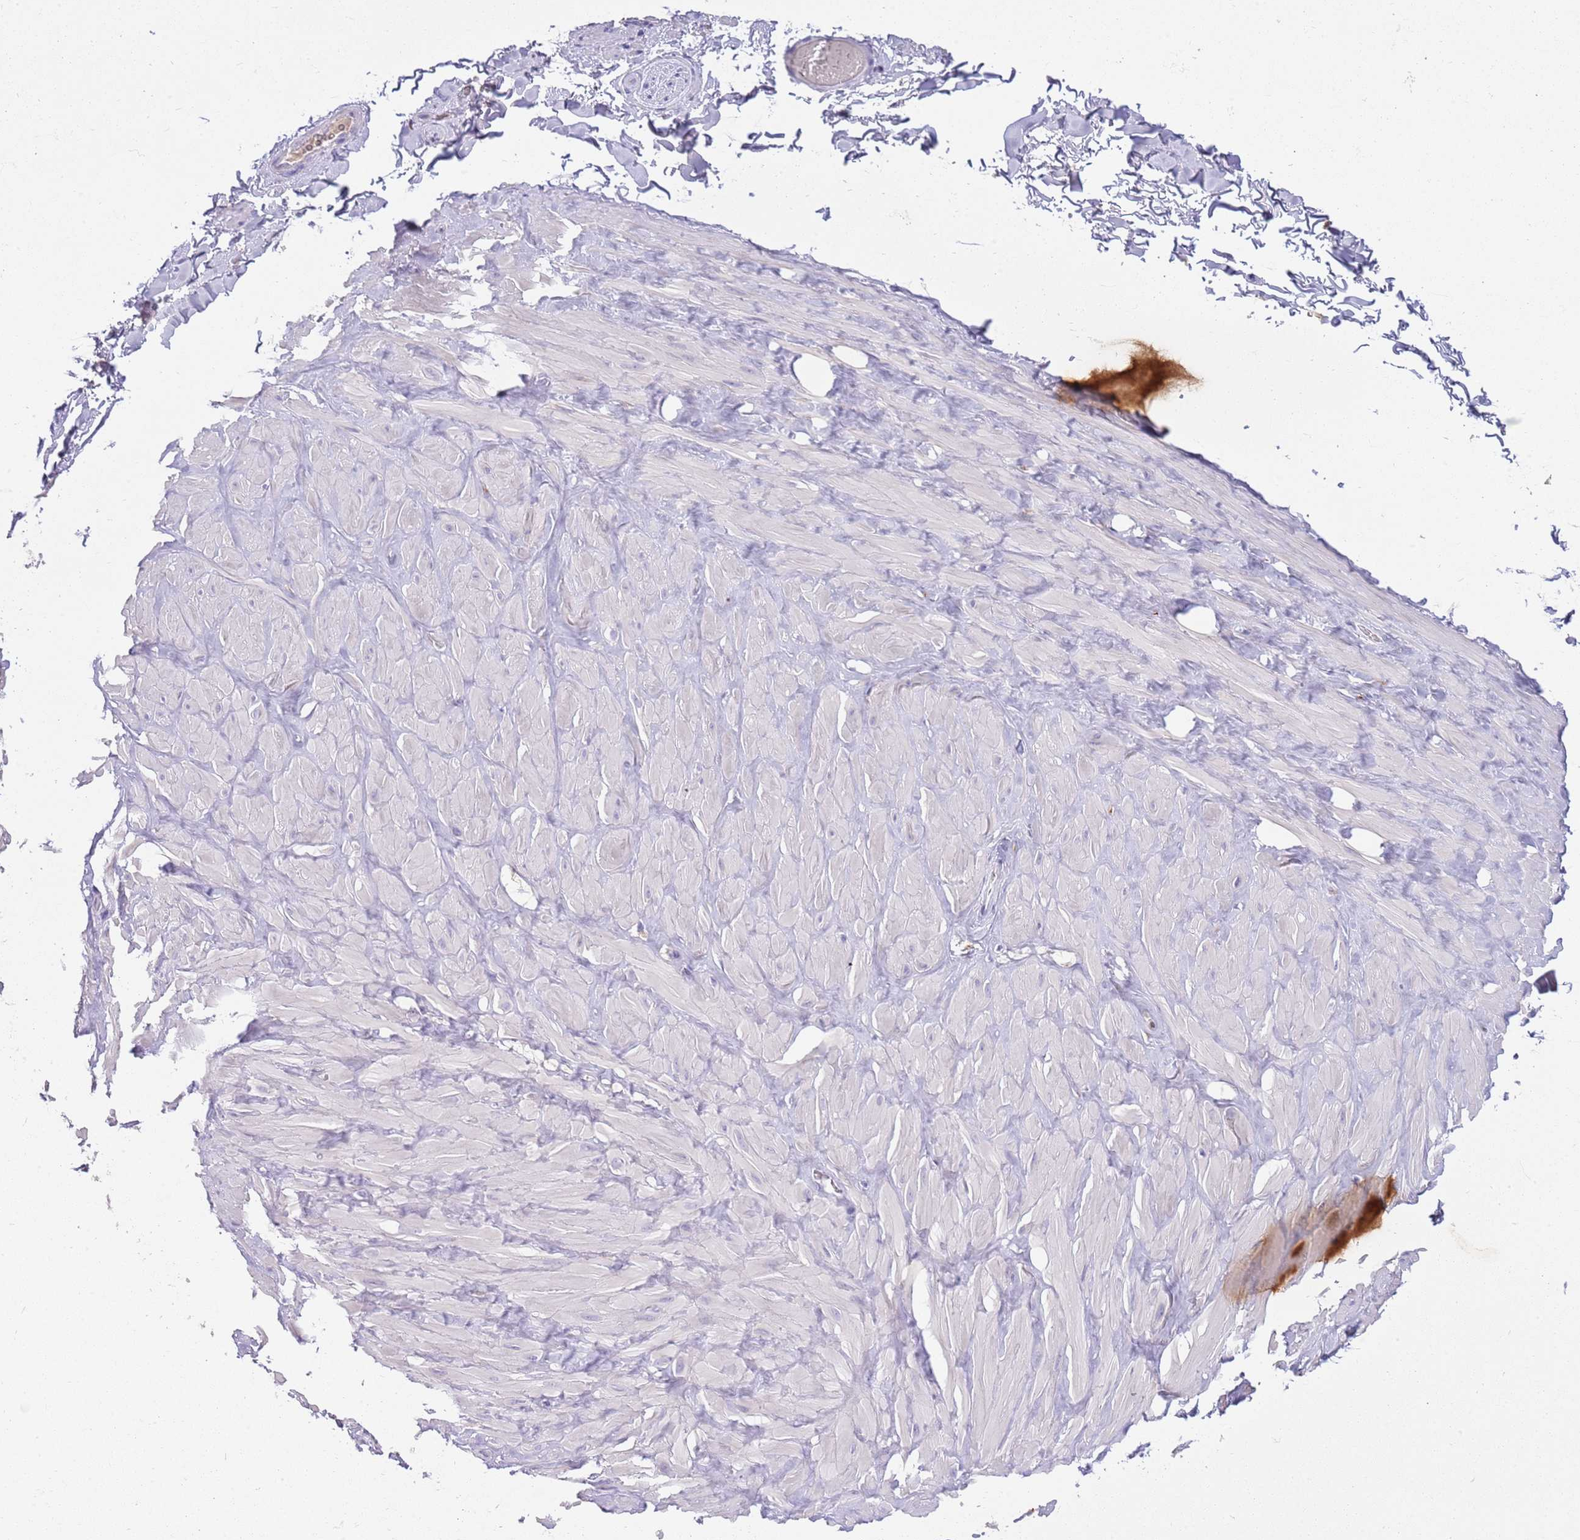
{"staining": {"intensity": "negative", "quantity": "none", "location": "none"}, "tissue": "adipose tissue", "cell_type": "Adipocytes", "image_type": "normal", "snomed": [{"axis": "morphology", "description": "Normal tissue, NOS"}, {"axis": "topography", "description": "Soft tissue"}, {"axis": "topography", "description": "Adipose tissue"}, {"axis": "topography", "description": "Vascular tissue"}, {"axis": "topography", "description": "Peripheral nerve tissue"}], "caption": "IHC image of benign adipose tissue: adipose tissue stained with DAB reveals no significant protein positivity in adipocytes.", "gene": "CFAP73", "patient": {"sex": "male", "age": 46}}